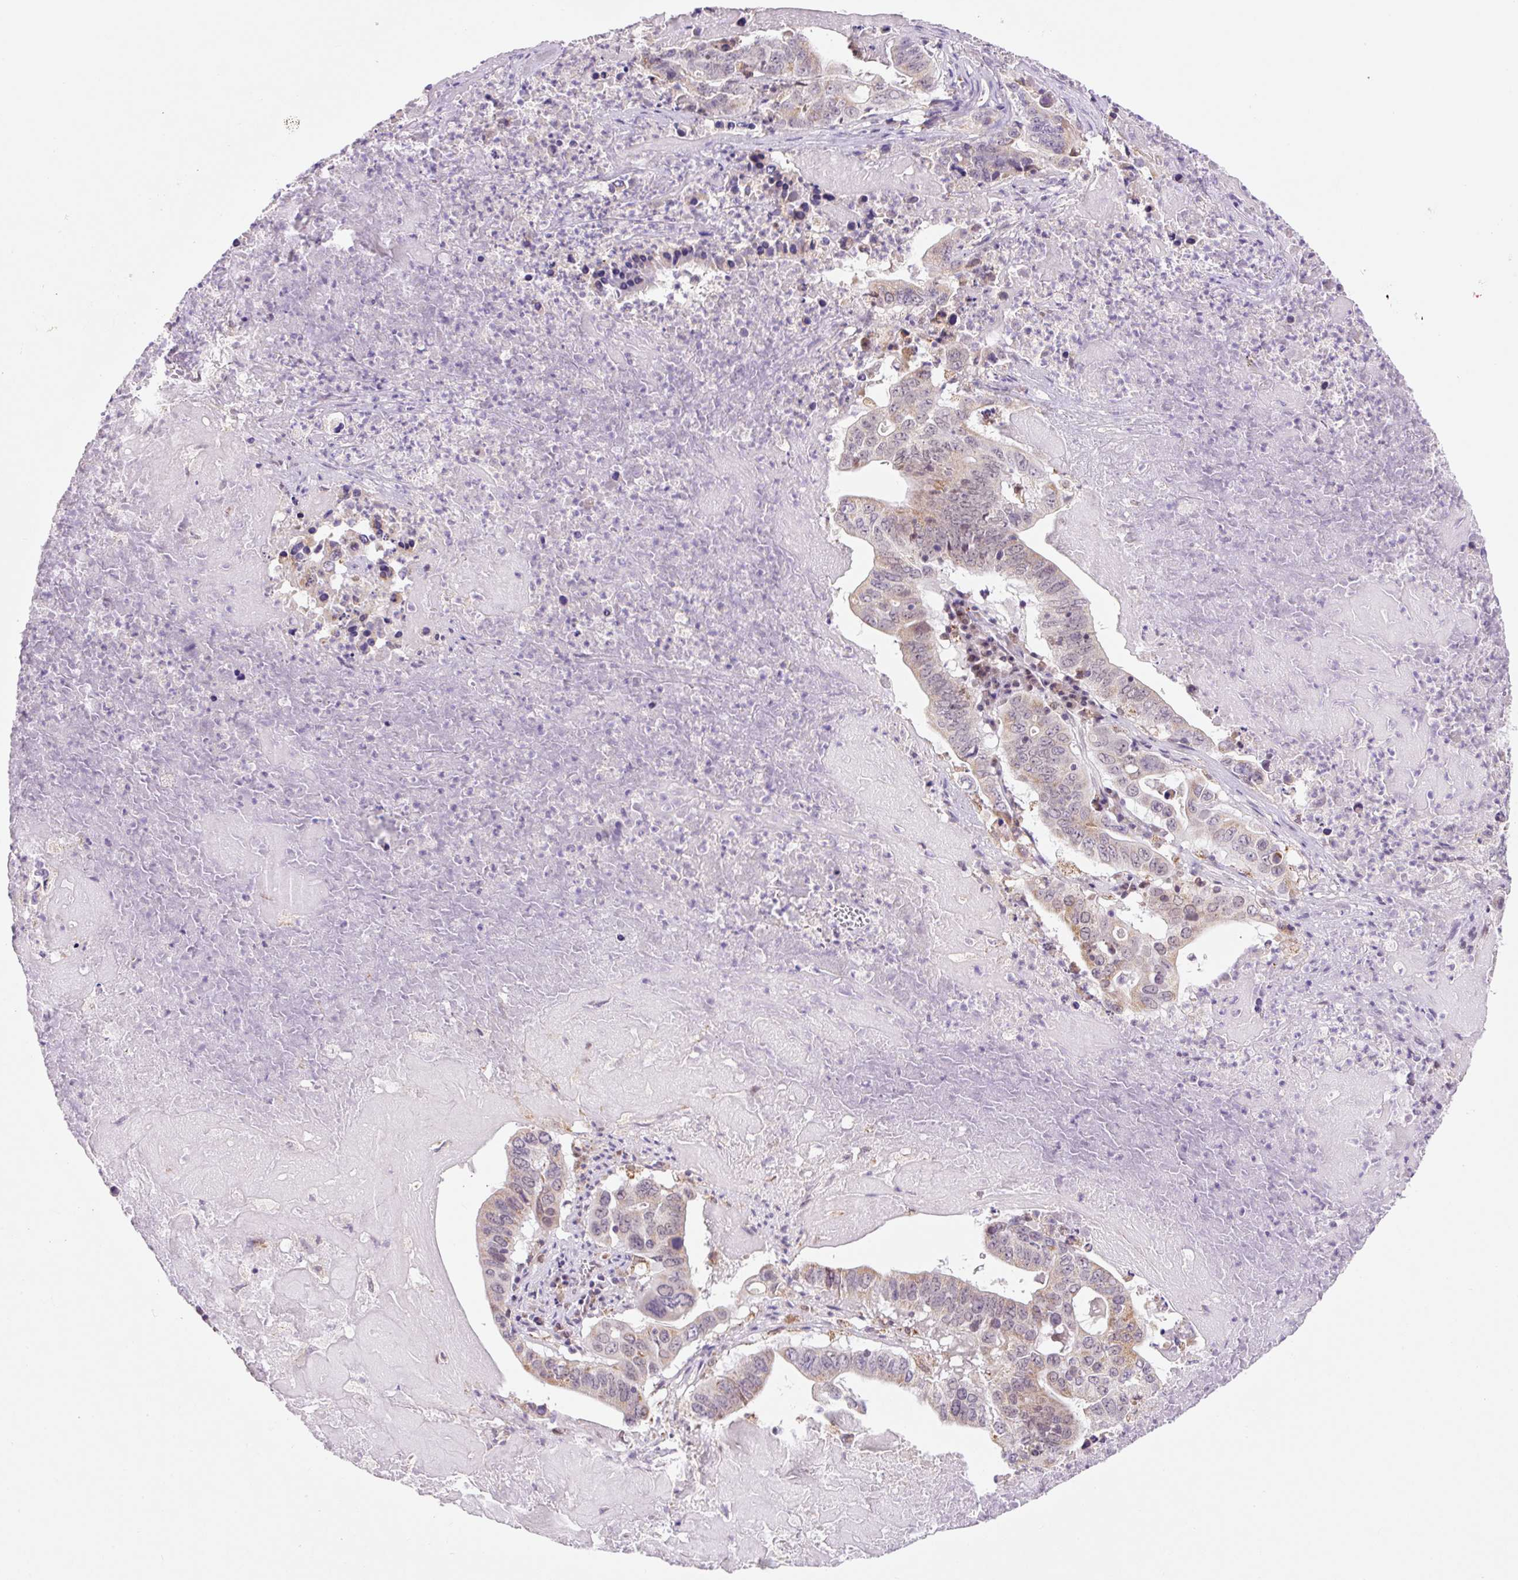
{"staining": {"intensity": "weak", "quantity": "<25%", "location": "cytoplasmic/membranous"}, "tissue": "lung cancer", "cell_type": "Tumor cells", "image_type": "cancer", "snomed": [{"axis": "morphology", "description": "Adenocarcinoma, NOS"}, {"axis": "topography", "description": "Lung"}], "caption": "There is no significant staining in tumor cells of adenocarcinoma (lung).", "gene": "PCK2", "patient": {"sex": "female", "age": 60}}